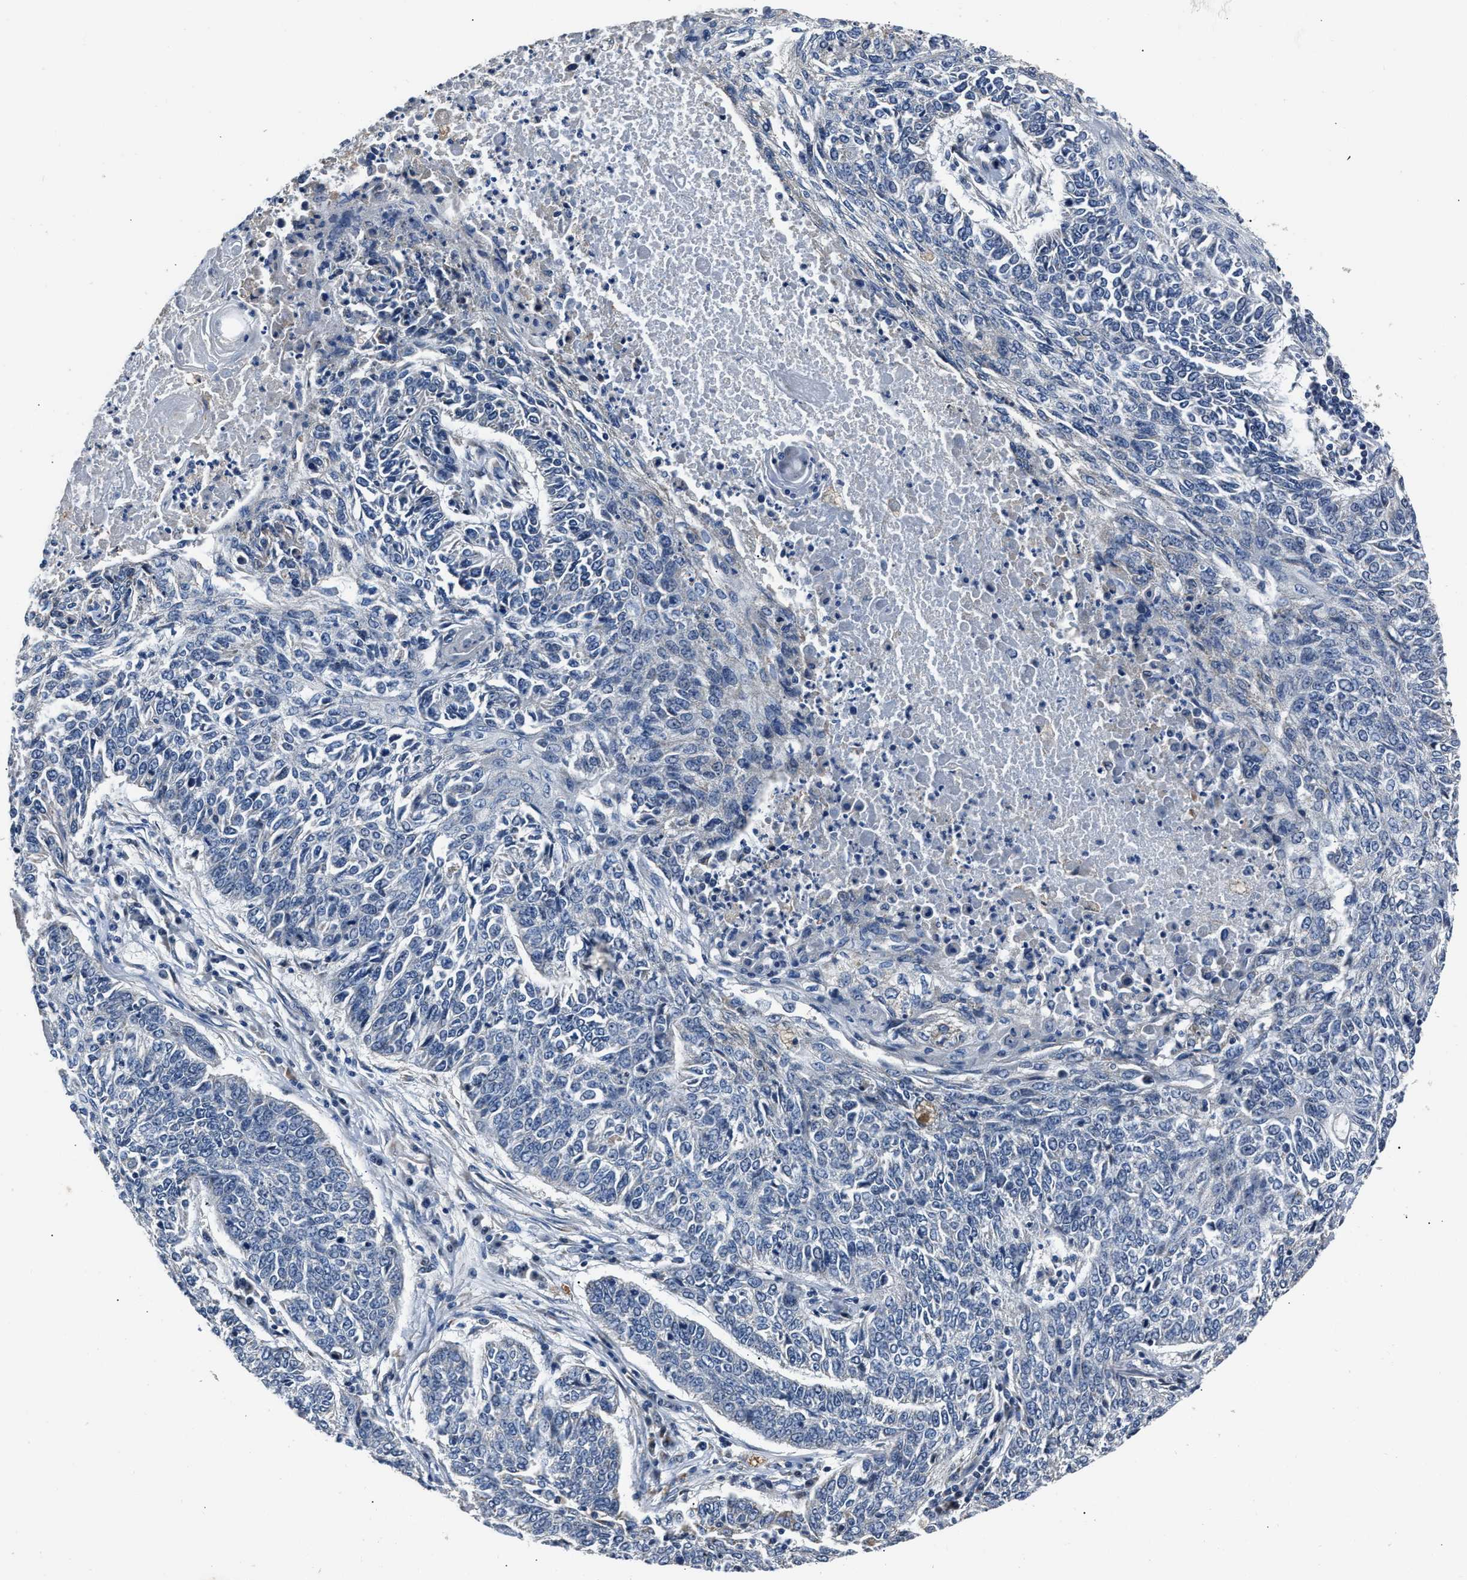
{"staining": {"intensity": "negative", "quantity": "none", "location": "none"}, "tissue": "lung cancer", "cell_type": "Tumor cells", "image_type": "cancer", "snomed": [{"axis": "morphology", "description": "Normal tissue, NOS"}, {"axis": "morphology", "description": "Squamous cell carcinoma, NOS"}, {"axis": "topography", "description": "Cartilage tissue"}, {"axis": "topography", "description": "Bronchus"}, {"axis": "topography", "description": "Lung"}], "caption": "Histopathology image shows no significant protein expression in tumor cells of lung cancer.", "gene": "NSUN5", "patient": {"sex": "female", "age": 49}}